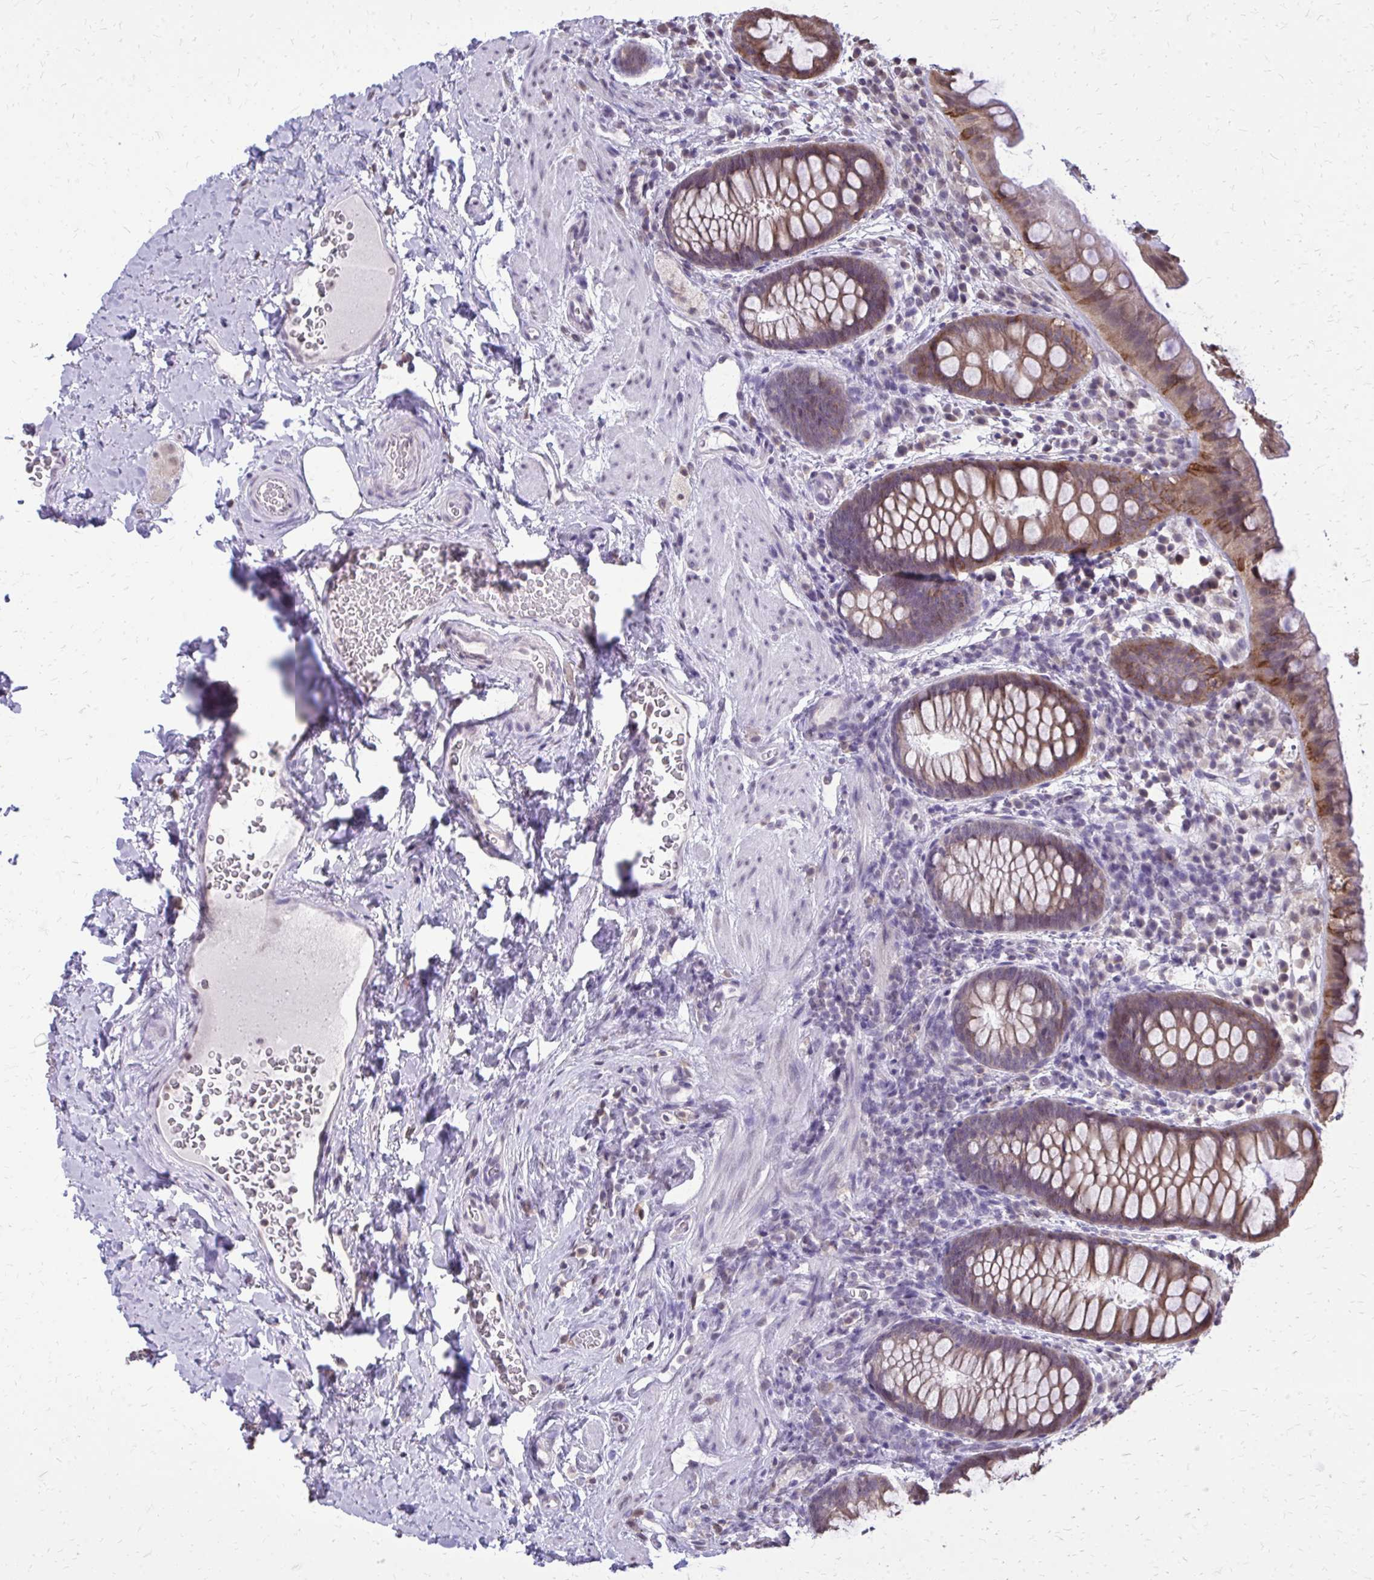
{"staining": {"intensity": "moderate", "quantity": "25%-75%", "location": "cytoplasmic/membranous"}, "tissue": "rectum", "cell_type": "Glandular cells", "image_type": "normal", "snomed": [{"axis": "morphology", "description": "Normal tissue, NOS"}, {"axis": "topography", "description": "Rectum"}], "caption": "Glandular cells display medium levels of moderate cytoplasmic/membranous staining in about 25%-75% of cells in normal rectum.", "gene": "AKAP5", "patient": {"sex": "female", "age": 69}}